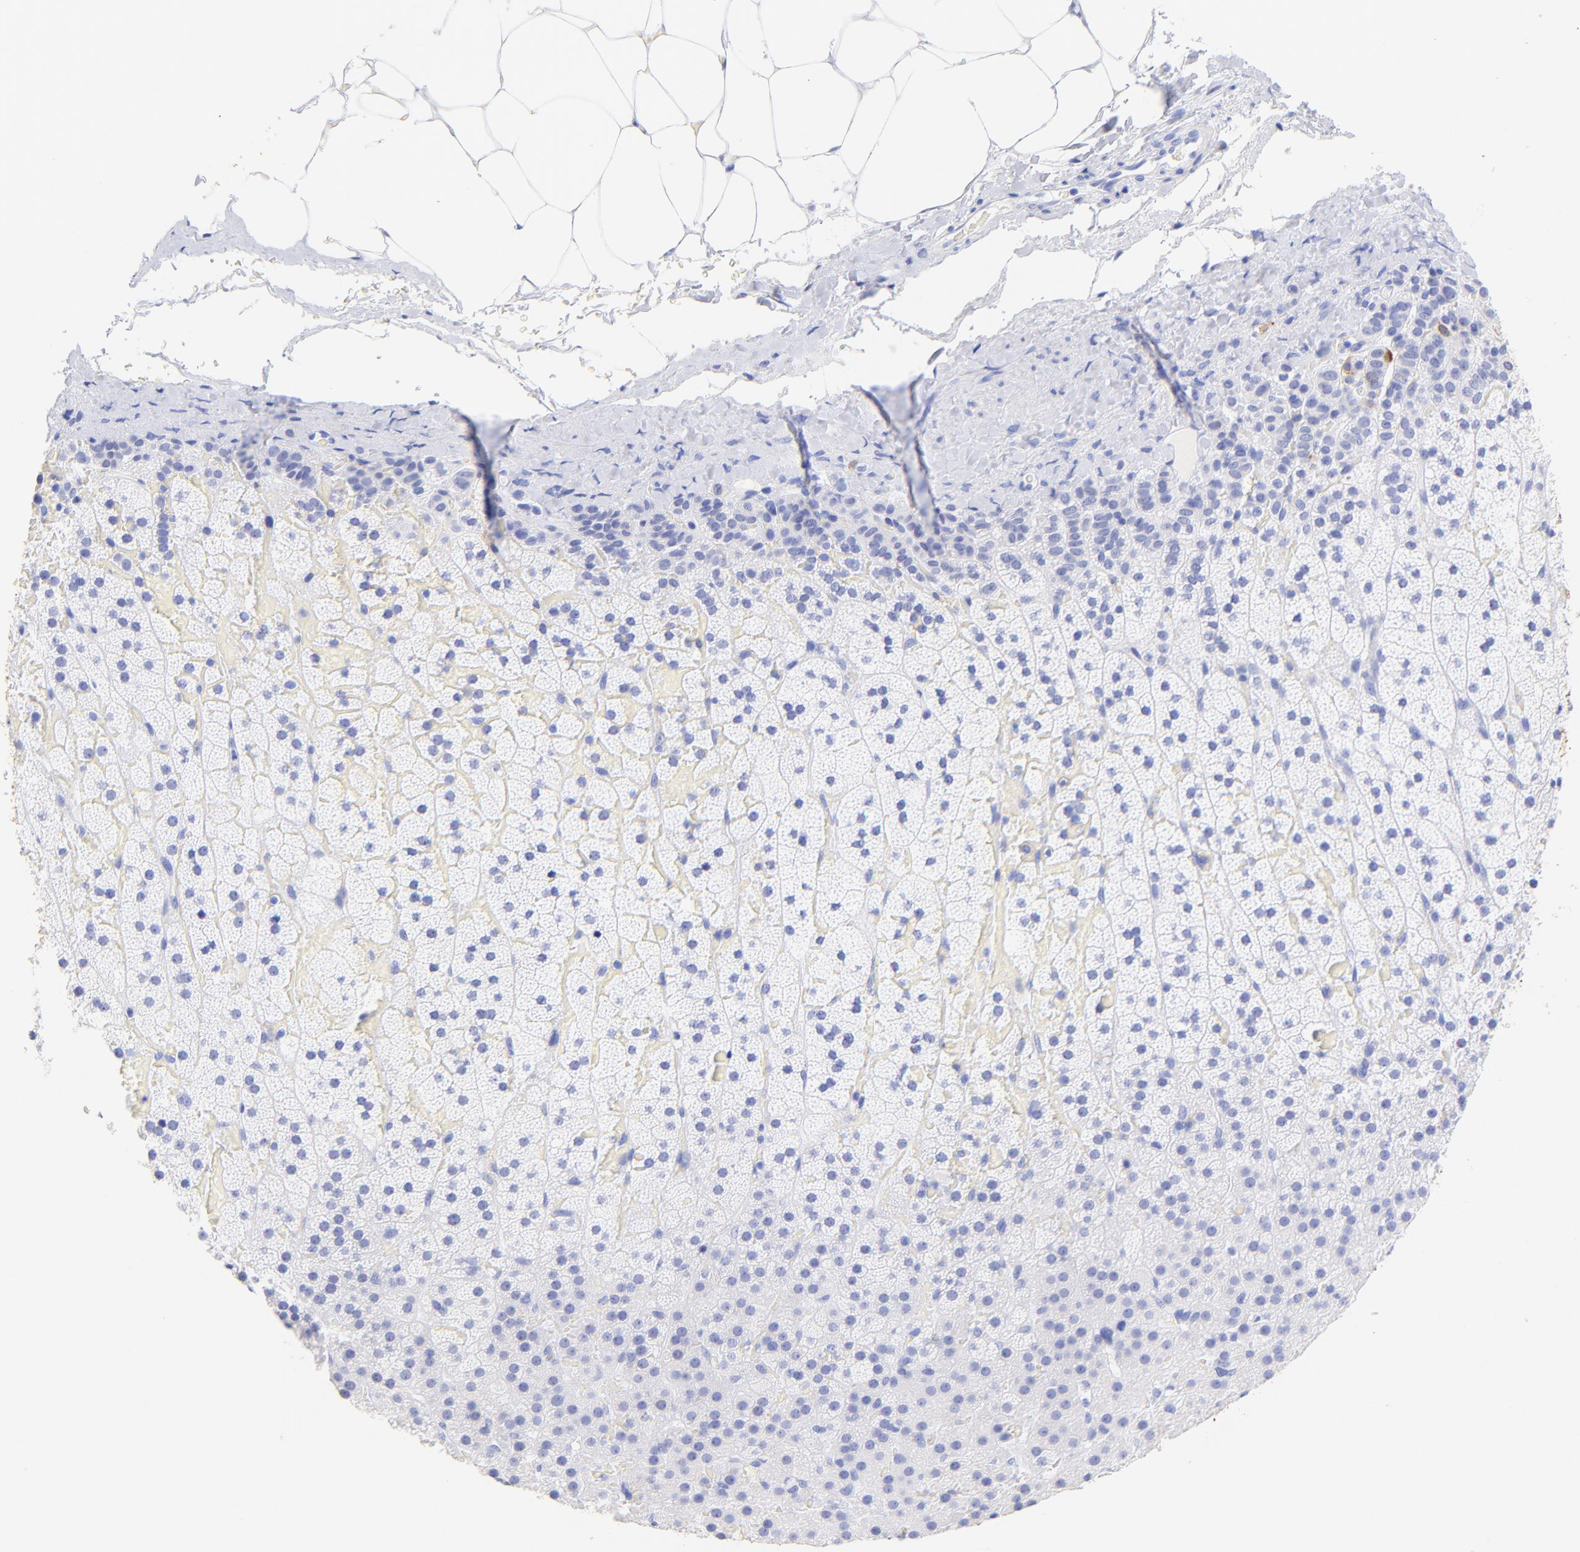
{"staining": {"intensity": "negative", "quantity": "none", "location": "none"}, "tissue": "adrenal gland", "cell_type": "Glandular cells", "image_type": "normal", "snomed": [{"axis": "morphology", "description": "Normal tissue, NOS"}, {"axis": "topography", "description": "Adrenal gland"}], "caption": "DAB immunohistochemical staining of benign adrenal gland displays no significant staining in glandular cells.", "gene": "KRT19", "patient": {"sex": "male", "age": 35}}